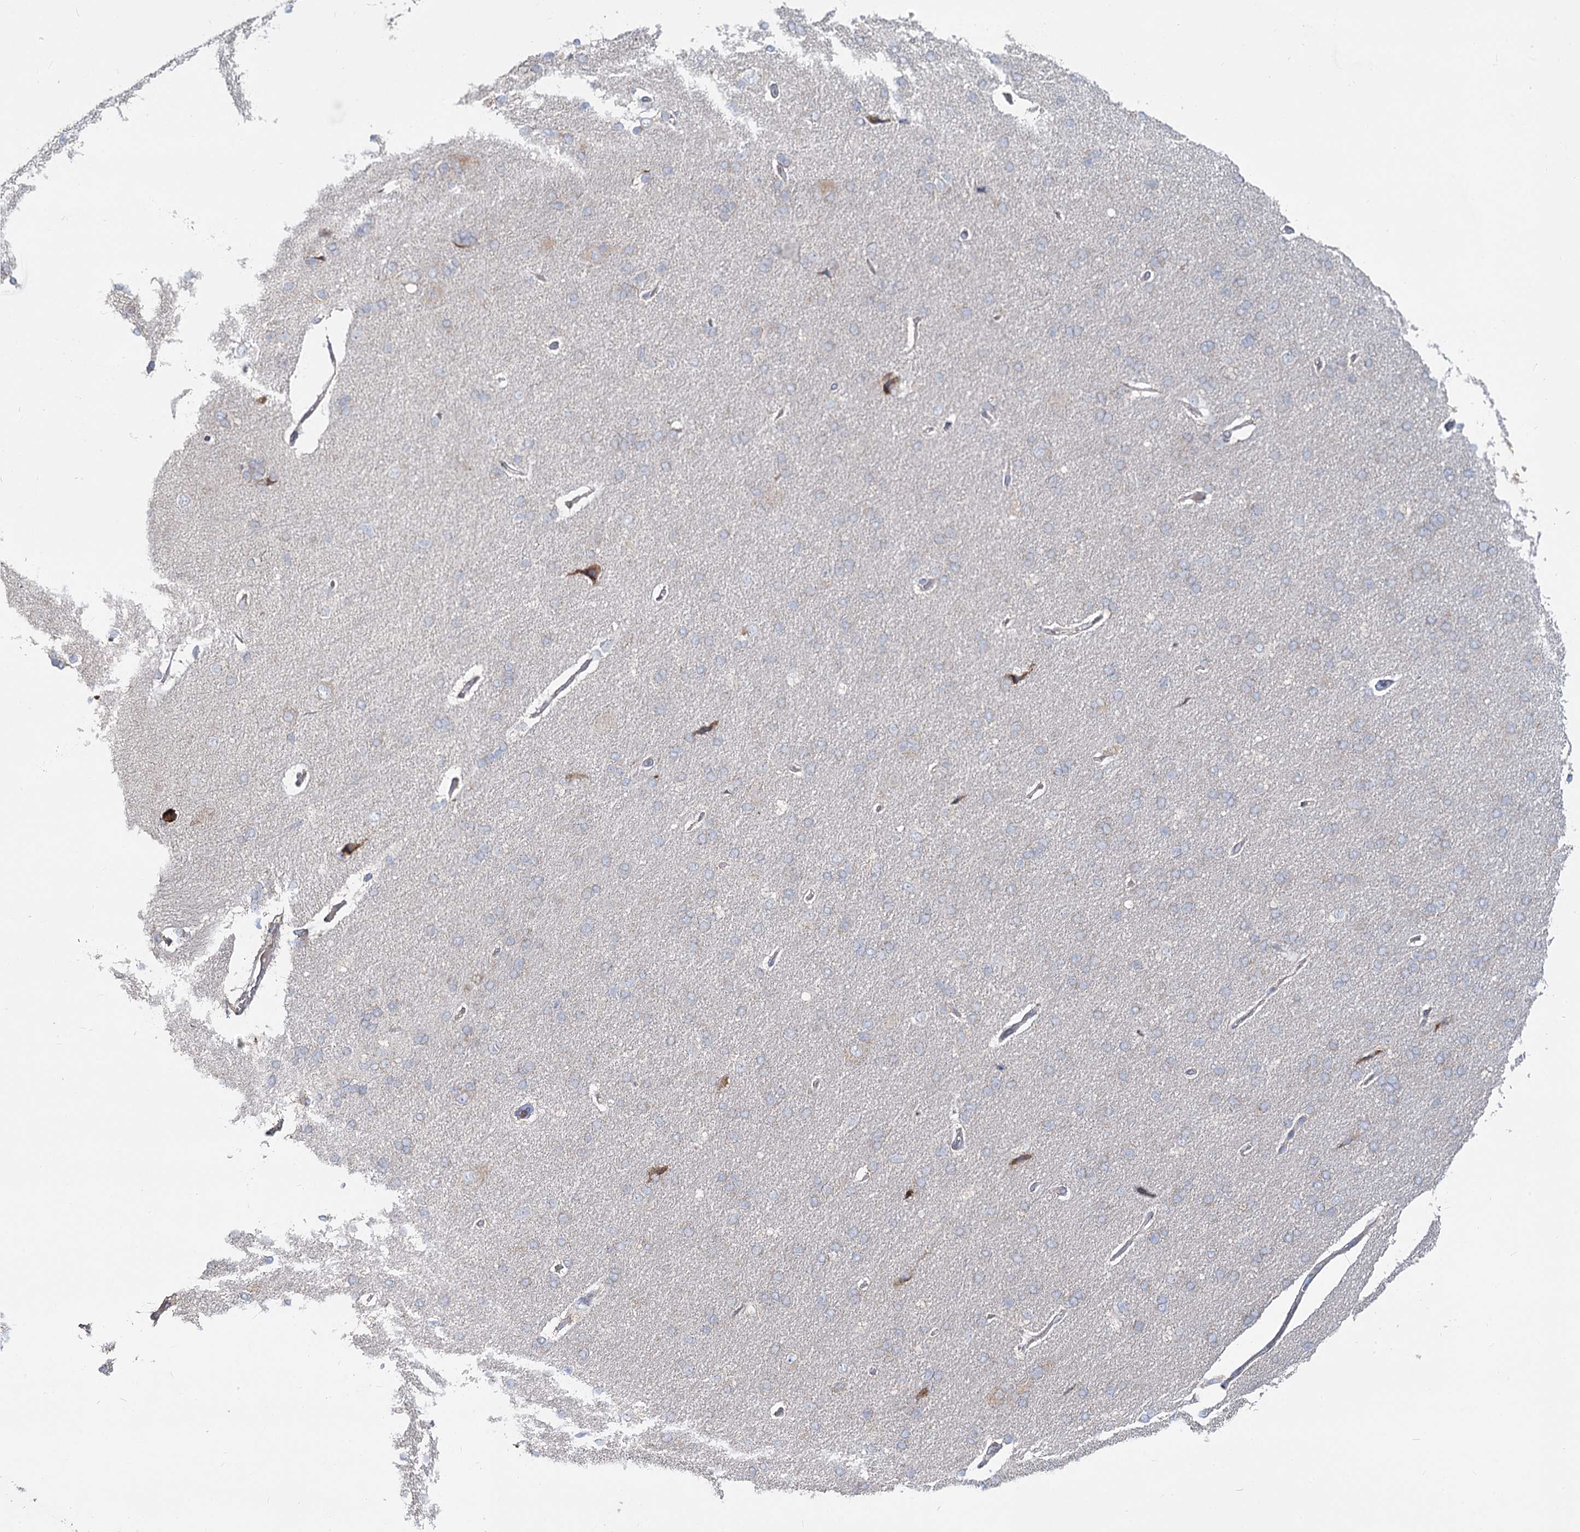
{"staining": {"intensity": "negative", "quantity": "none", "location": "none"}, "tissue": "cerebral cortex", "cell_type": "Endothelial cells", "image_type": "normal", "snomed": [{"axis": "morphology", "description": "Normal tissue, NOS"}, {"axis": "topography", "description": "Cerebral cortex"}], "caption": "Endothelial cells show no significant staining in benign cerebral cortex. The staining was performed using DAB (3,3'-diaminobenzidine) to visualize the protein expression in brown, while the nuclei were stained in blue with hematoxylin (Magnification: 20x).", "gene": "ACOX2", "patient": {"sex": "male", "age": 62}}